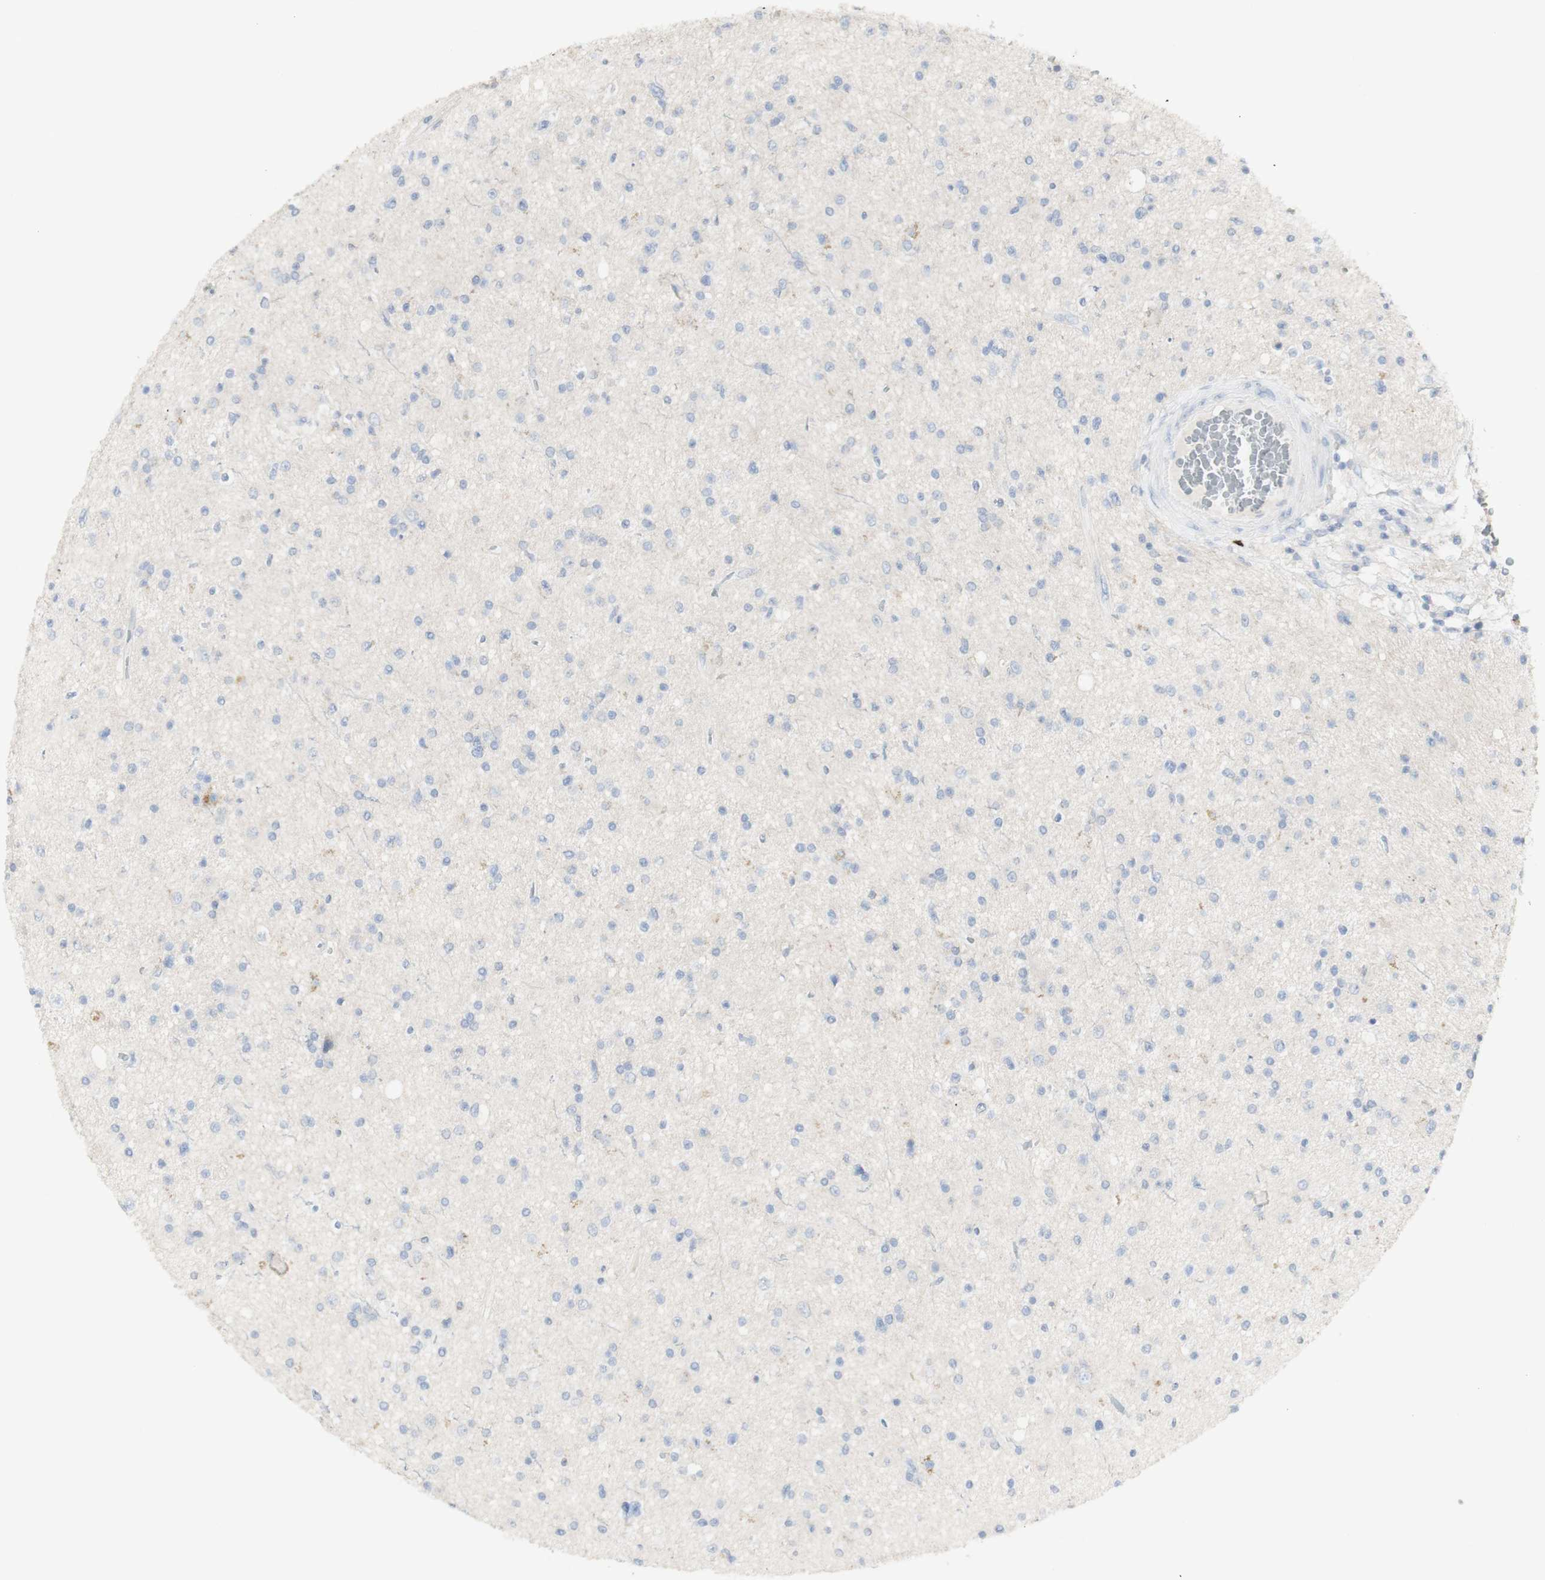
{"staining": {"intensity": "negative", "quantity": "none", "location": "none"}, "tissue": "glioma", "cell_type": "Tumor cells", "image_type": "cancer", "snomed": [{"axis": "morphology", "description": "Glioma, malignant, High grade"}, {"axis": "topography", "description": "Brain"}], "caption": "Immunohistochemical staining of human glioma demonstrates no significant staining in tumor cells.", "gene": "CD207", "patient": {"sex": "male", "age": 33}}